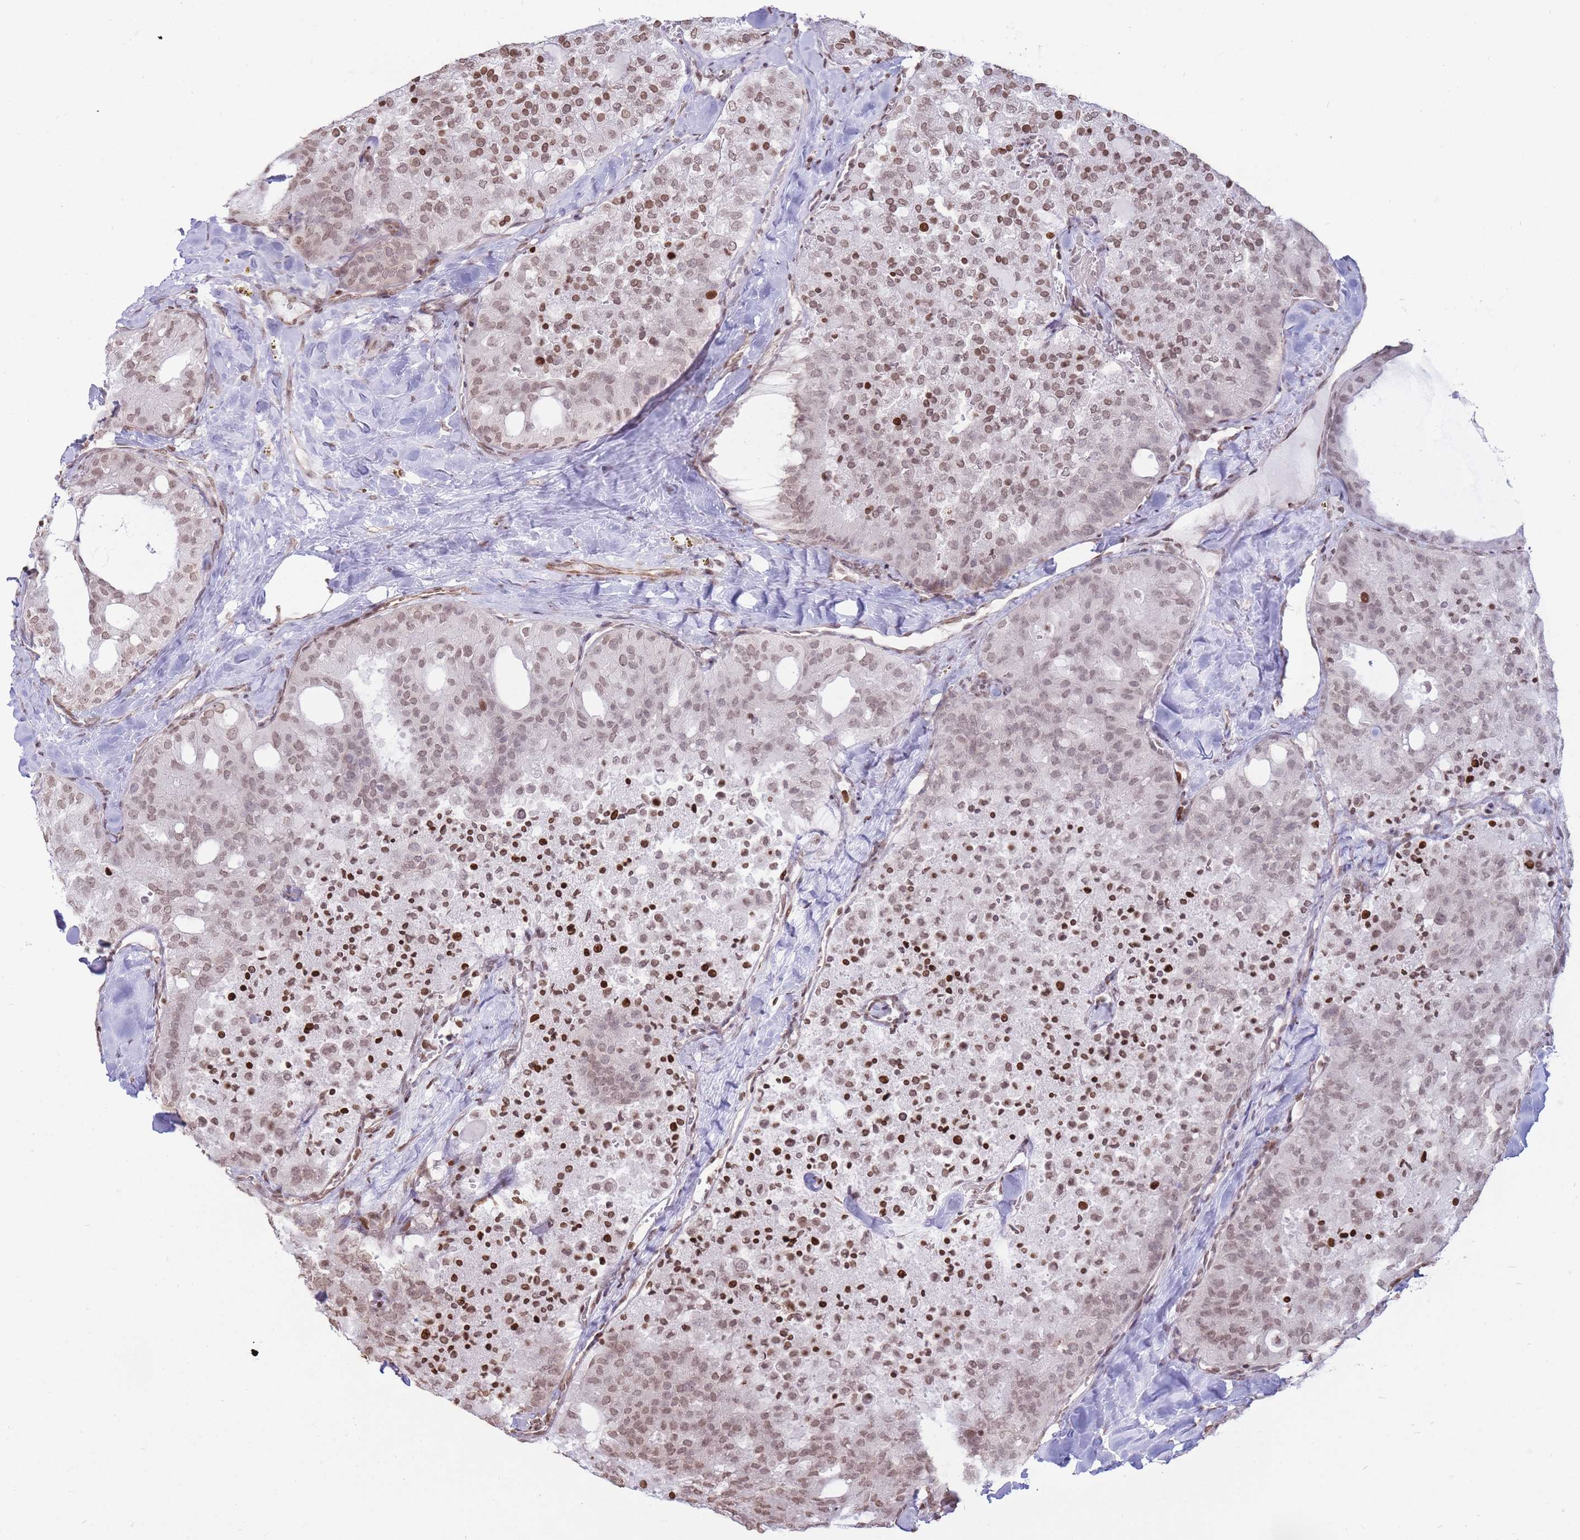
{"staining": {"intensity": "moderate", "quantity": "25%-75%", "location": "nuclear"}, "tissue": "thyroid cancer", "cell_type": "Tumor cells", "image_type": "cancer", "snomed": [{"axis": "morphology", "description": "Follicular adenoma carcinoma, NOS"}, {"axis": "topography", "description": "Thyroid gland"}], "caption": "Human thyroid cancer stained for a protein (brown) reveals moderate nuclear positive staining in approximately 25%-75% of tumor cells.", "gene": "SHISAL1", "patient": {"sex": "male", "age": 75}}